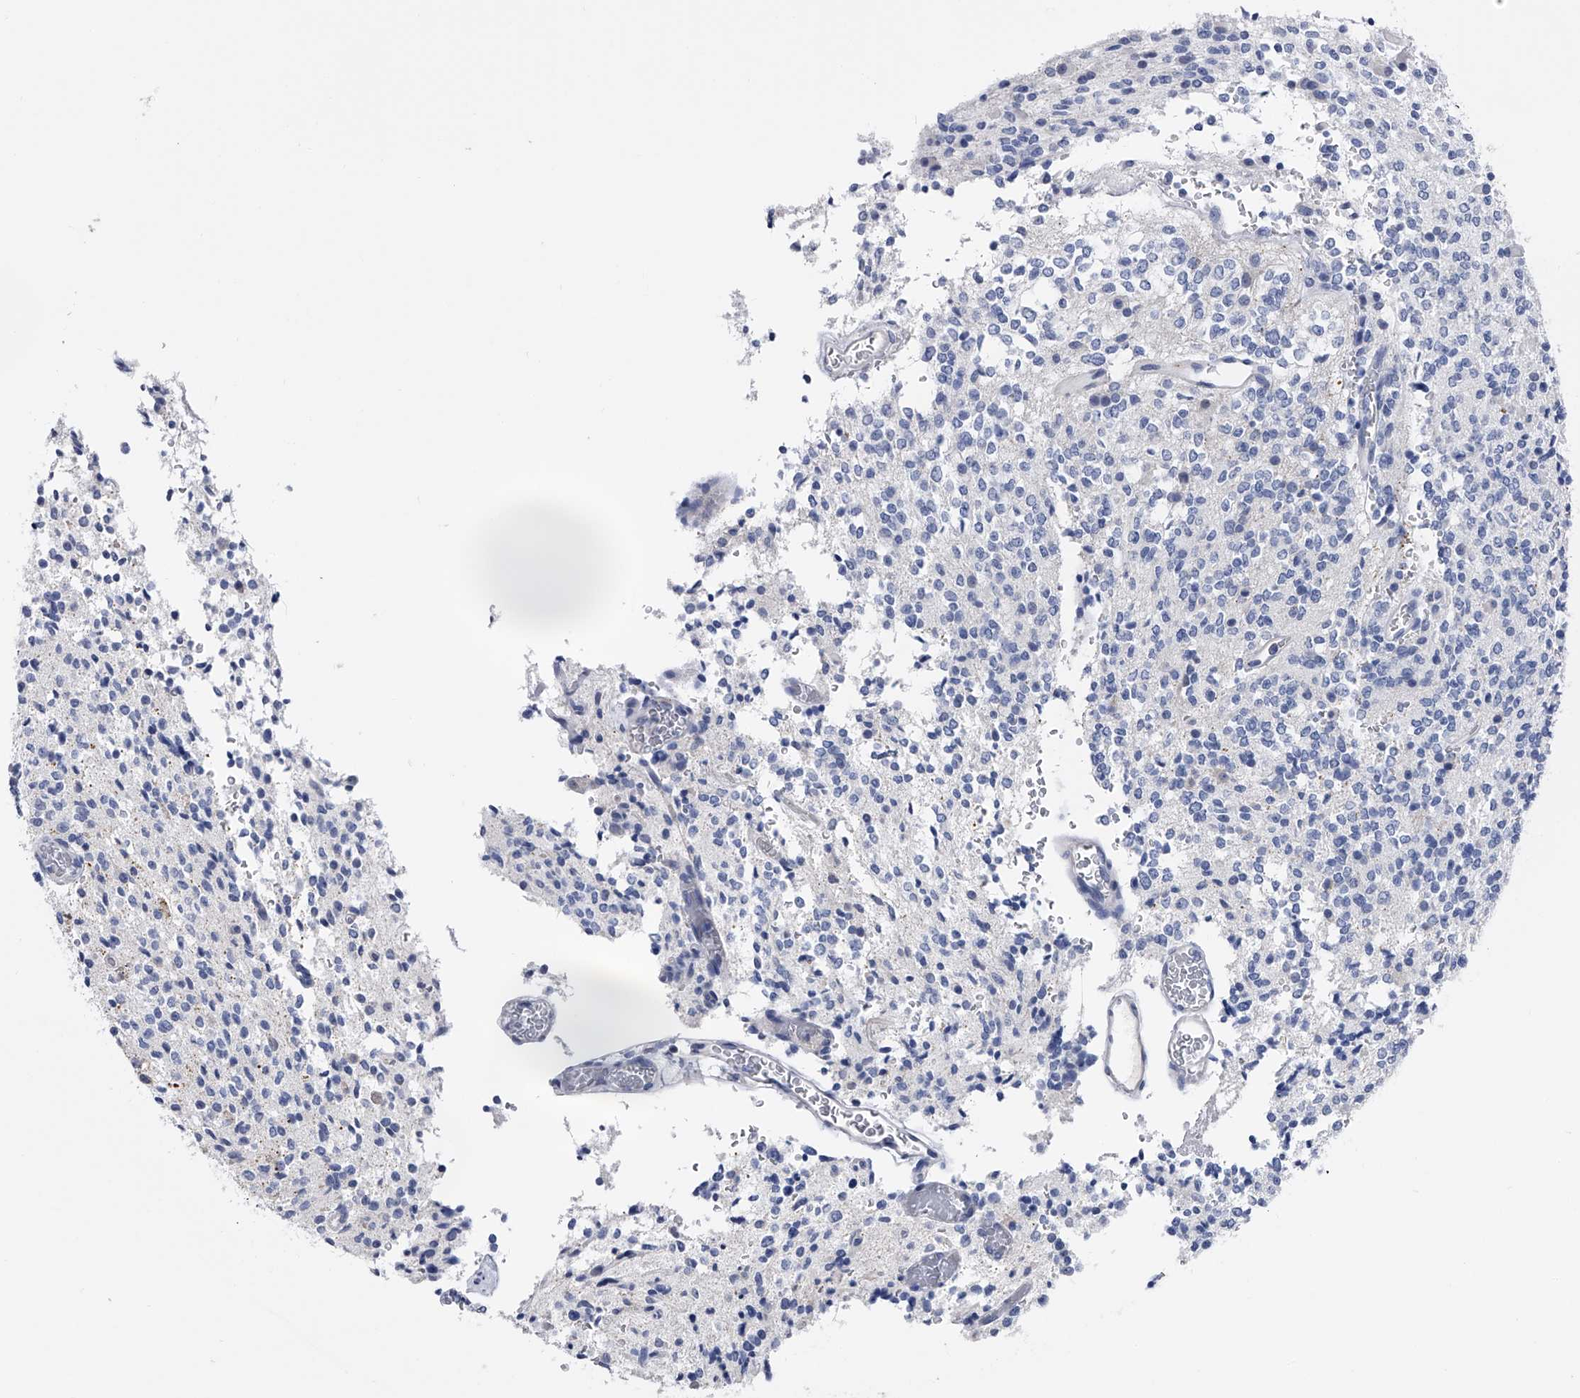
{"staining": {"intensity": "negative", "quantity": "none", "location": "none"}, "tissue": "glioma", "cell_type": "Tumor cells", "image_type": "cancer", "snomed": [{"axis": "morphology", "description": "Glioma, malignant, High grade"}, {"axis": "topography", "description": "Brain"}], "caption": "Protein analysis of high-grade glioma (malignant) displays no significant positivity in tumor cells.", "gene": "EFCAB7", "patient": {"sex": "male", "age": 34}}